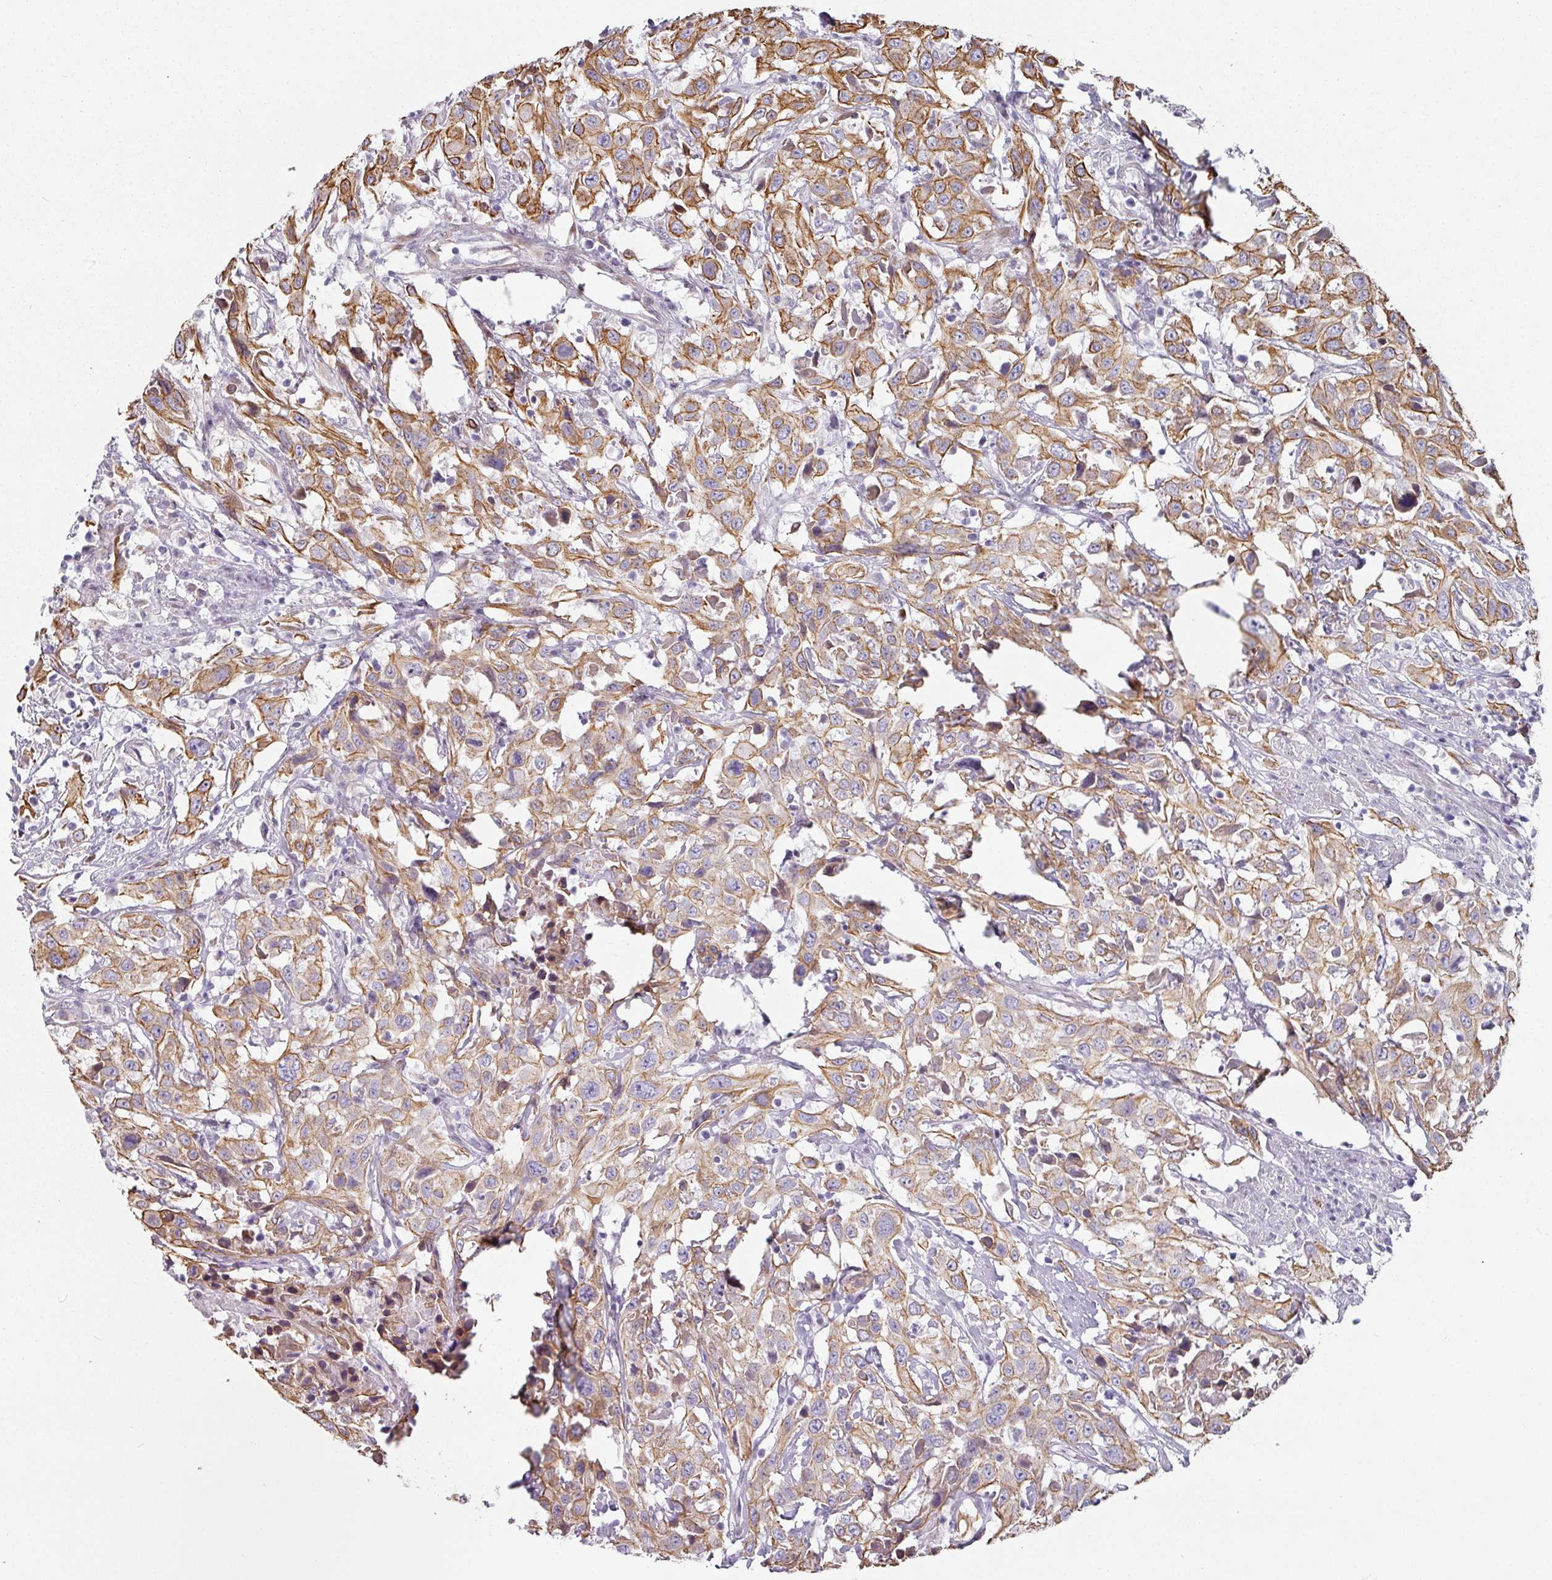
{"staining": {"intensity": "moderate", "quantity": ">75%", "location": "cytoplasmic/membranous"}, "tissue": "urothelial cancer", "cell_type": "Tumor cells", "image_type": "cancer", "snomed": [{"axis": "morphology", "description": "Urothelial carcinoma, High grade"}, {"axis": "topography", "description": "Urinary bladder"}], "caption": "A brown stain highlights moderate cytoplasmic/membranous positivity of a protein in human urothelial cancer tumor cells. The staining was performed using DAB (3,3'-diaminobenzidine) to visualize the protein expression in brown, while the nuclei were stained in blue with hematoxylin (Magnification: 20x).", "gene": "CEP78", "patient": {"sex": "male", "age": 61}}